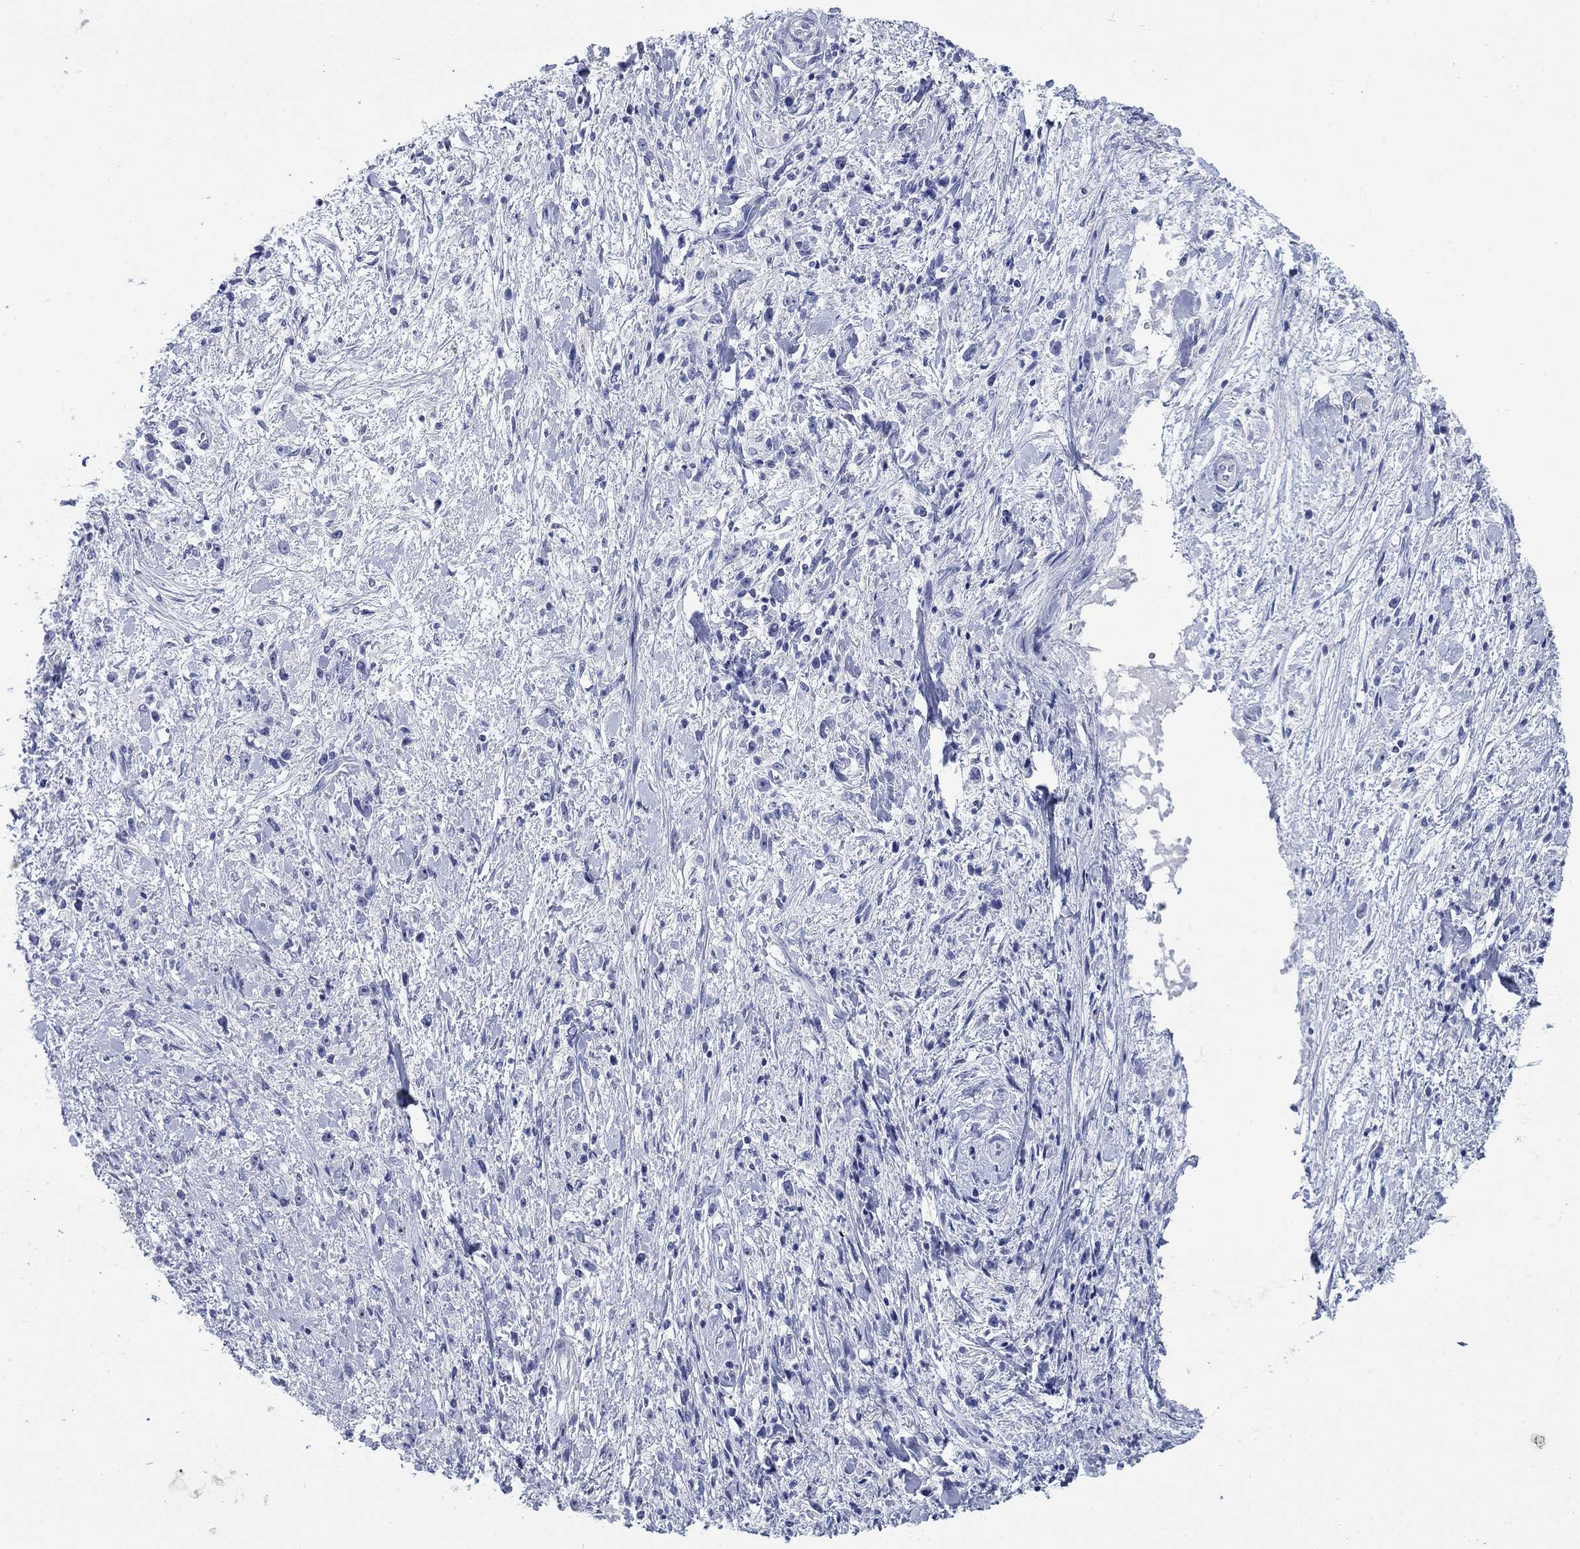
{"staining": {"intensity": "negative", "quantity": "none", "location": "none"}, "tissue": "stomach cancer", "cell_type": "Tumor cells", "image_type": "cancer", "snomed": [{"axis": "morphology", "description": "Adenocarcinoma, NOS"}, {"axis": "topography", "description": "Stomach"}], "caption": "Photomicrograph shows no protein positivity in tumor cells of stomach cancer (adenocarcinoma) tissue. The staining is performed using DAB (3,3'-diaminobenzidine) brown chromogen with nuclei counter-stained in using hematoxylin.", "gene": "IGF2BP3", "patient": {"sex": "female", "age": 59}}